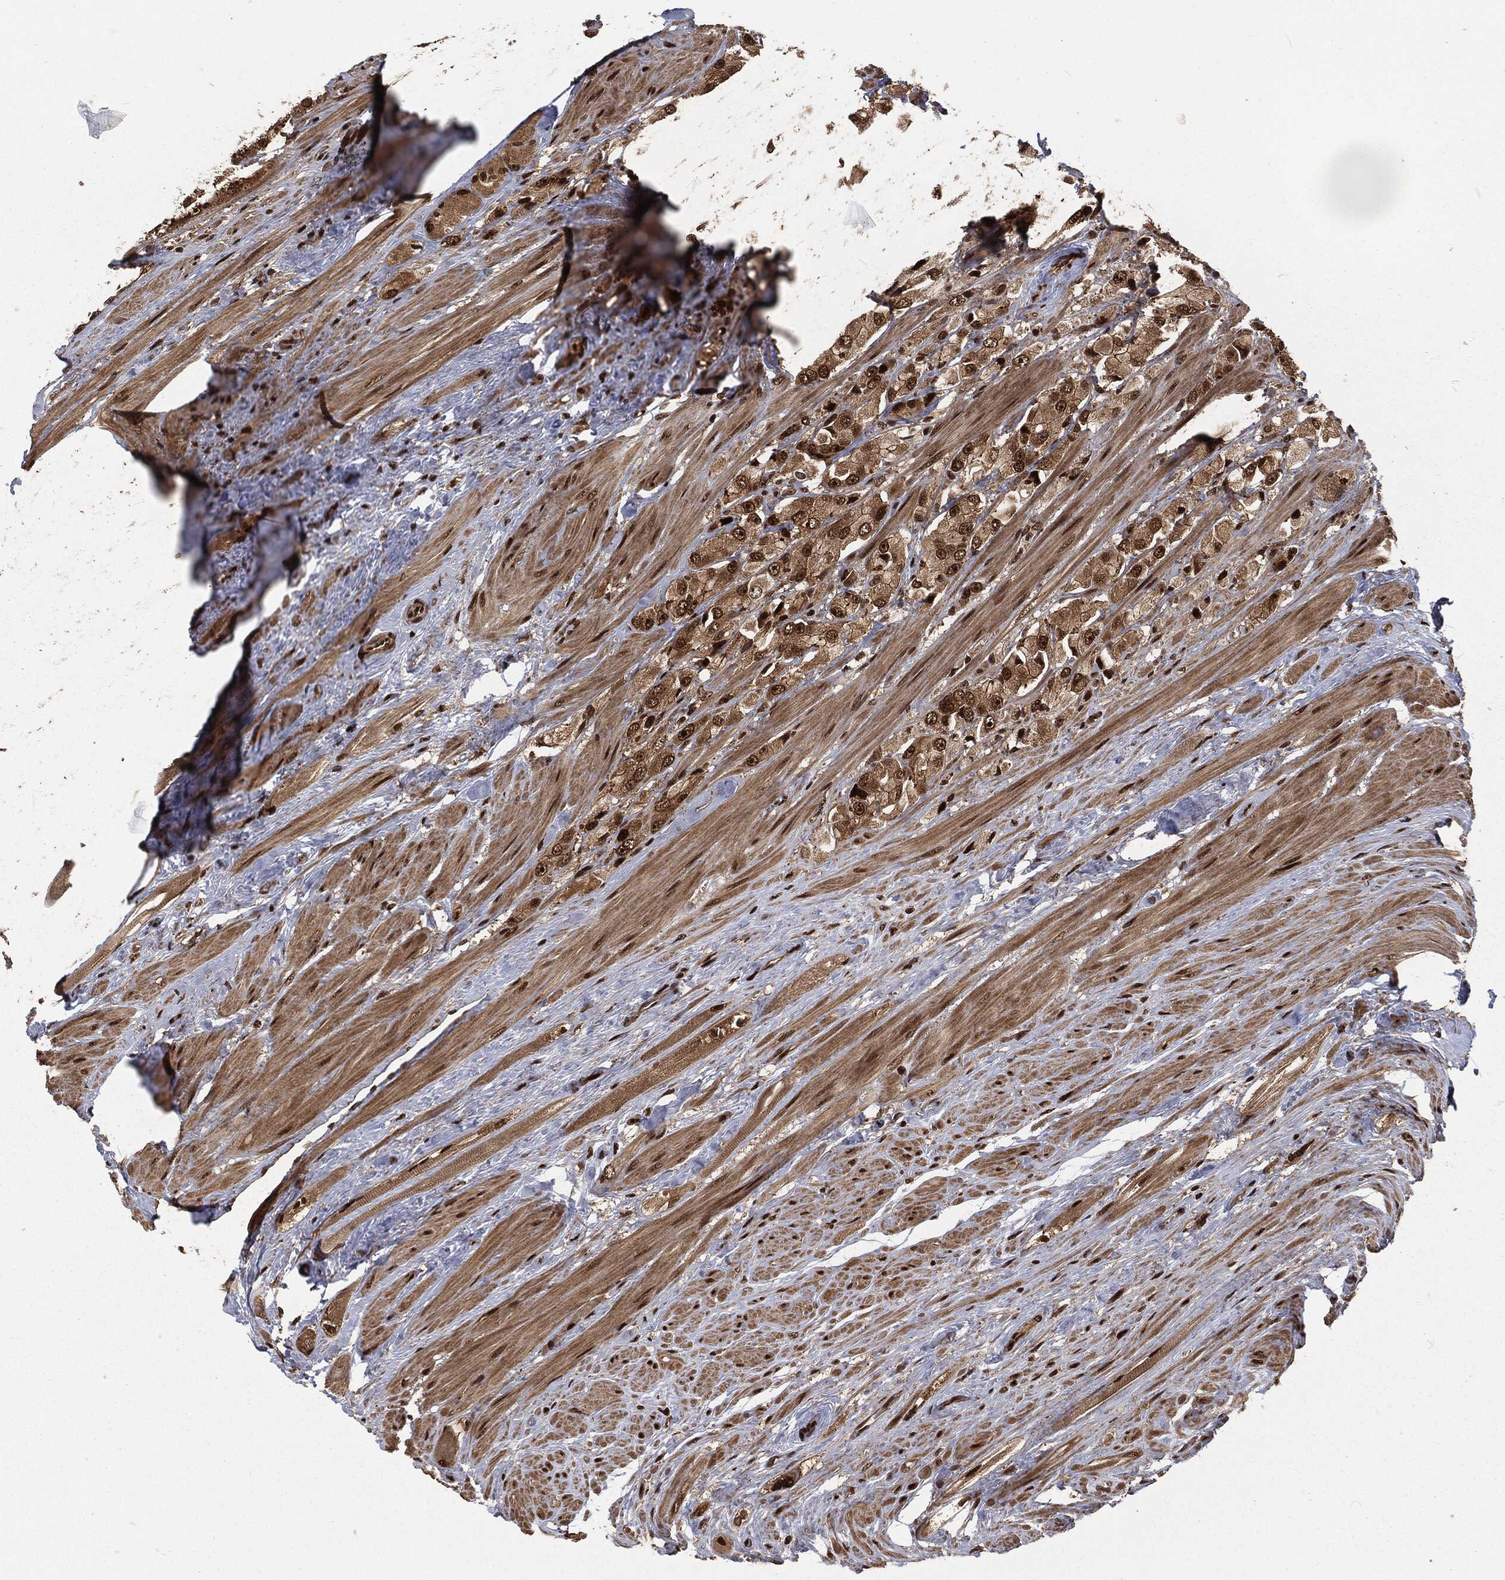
{"staining": {"intensity": "strong", "quantity": "25%-75%", "location": "nuclear"}, "tissue": "prostate cancer", "cell_type": "Tumor cells", "image_type": "cancer", "snomed": [{"axis": "morphology", "description": "Adenocarcinoma, NOS"}, {"axis": "topography", "description": "Prostate and seminal vesicle, NOS"}, {"axis": "topography", "description": "Prostate"}], "caption": "Tumor cells reveal strong nuclear staining in approximately 25%-75% of cells in prostate adenocarcinoma. (Stains: DAB in brown, nuclei in blue, Microscopy: brightfield microscopy at high magnification).", "gene": "NGRN", "patient": {"sex": "male", "age": 64}}